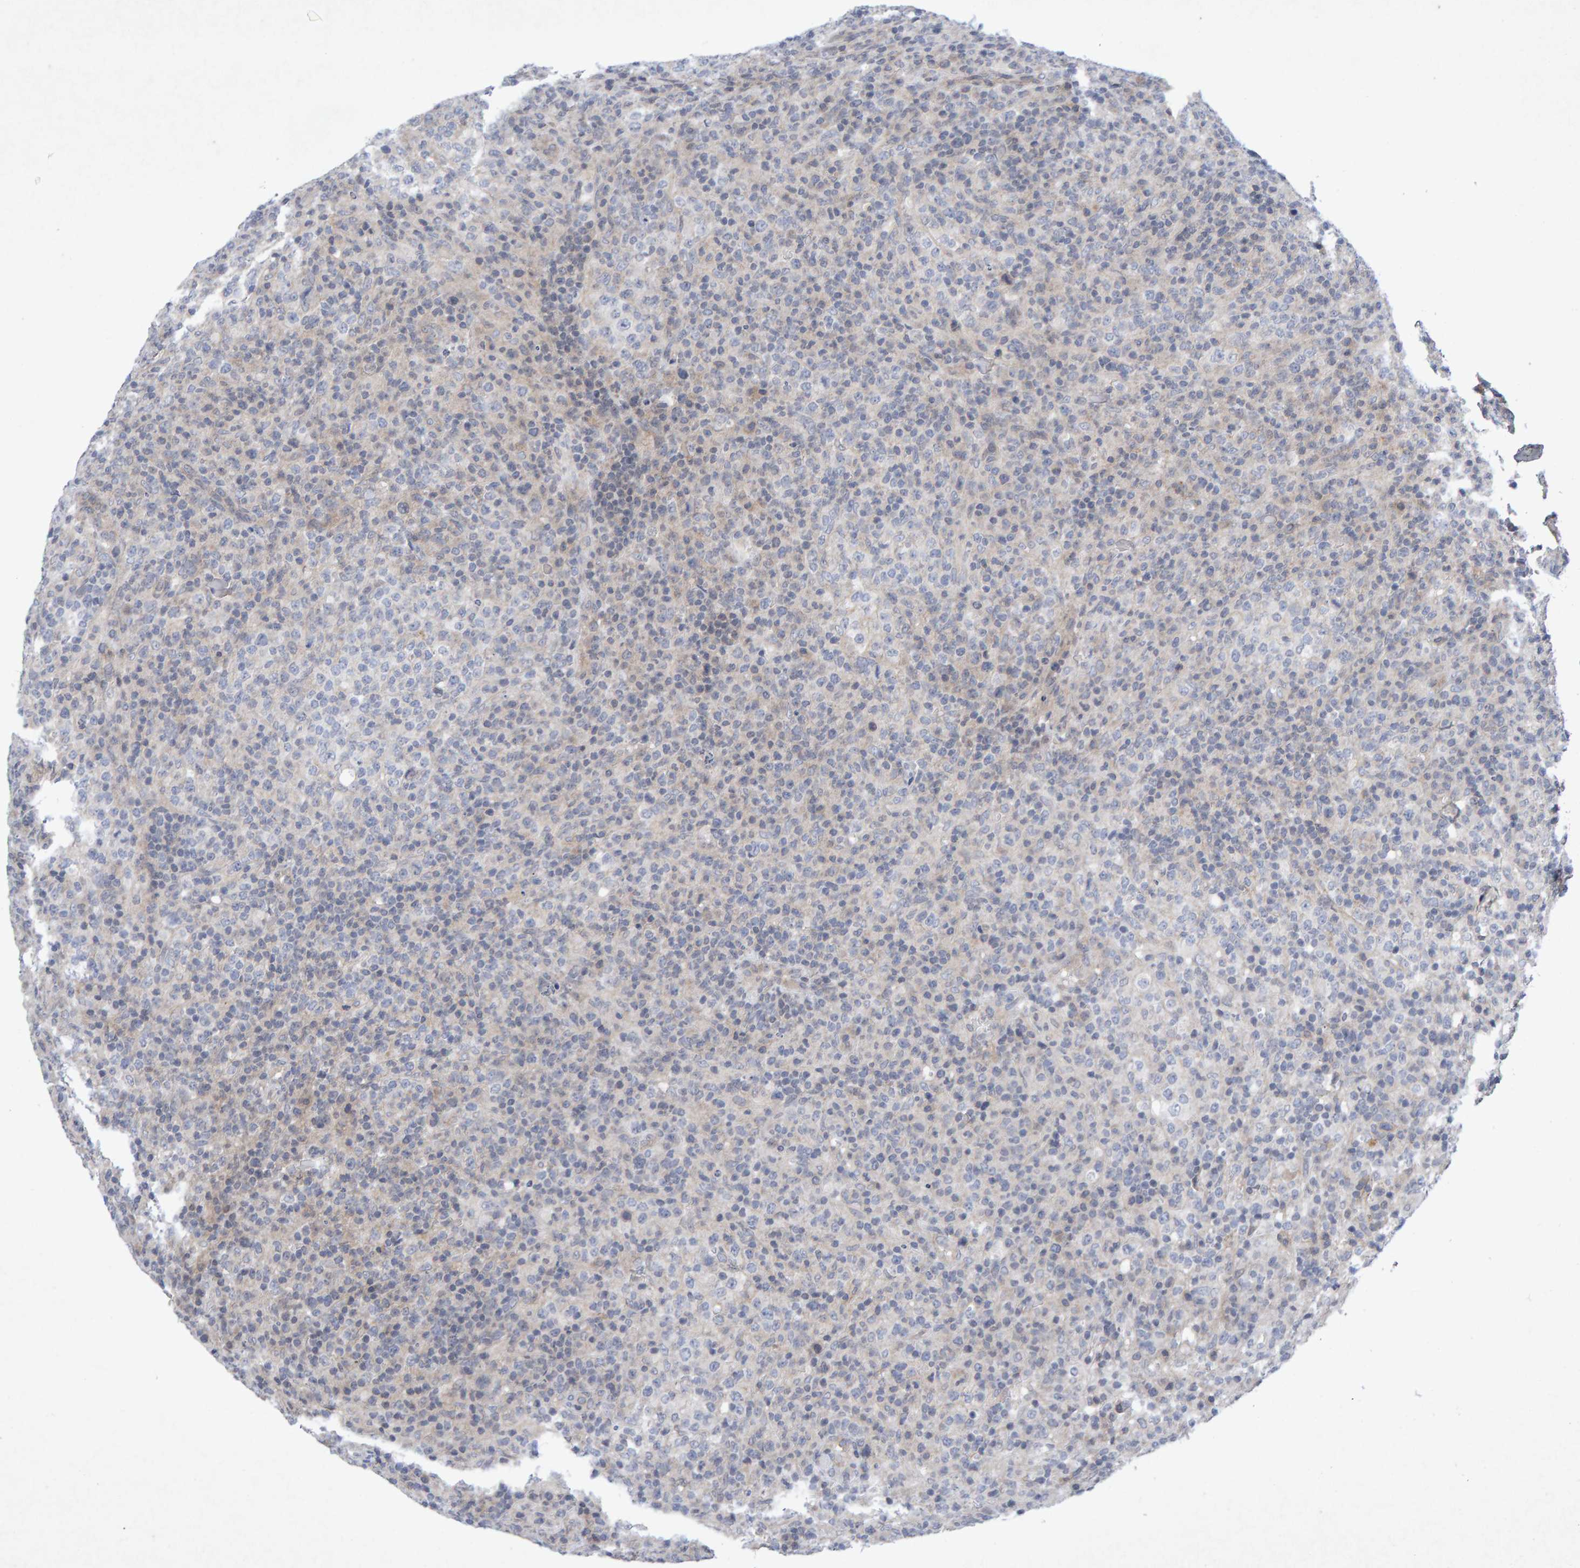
{"staining": {"intensity": "negative", "quantity": "none", "location": "none"}, "tissue": "lymphoma", "cell_type": "Tumor cells", "image_type": "cancer", "snomed": [{"axis": "morphology", "description": "Malignant lymphoma, non-Hodgkin's type, High grade"}, {"axis": "topography", "description": "Lymph node"}], "caption": "Tumor cells are negative for brown protein staining in malignant lymphoma, non-Hodgkin's type (high-grade).", "gene": "CDH2", "patient": {"sex": "female", "age": 76}}